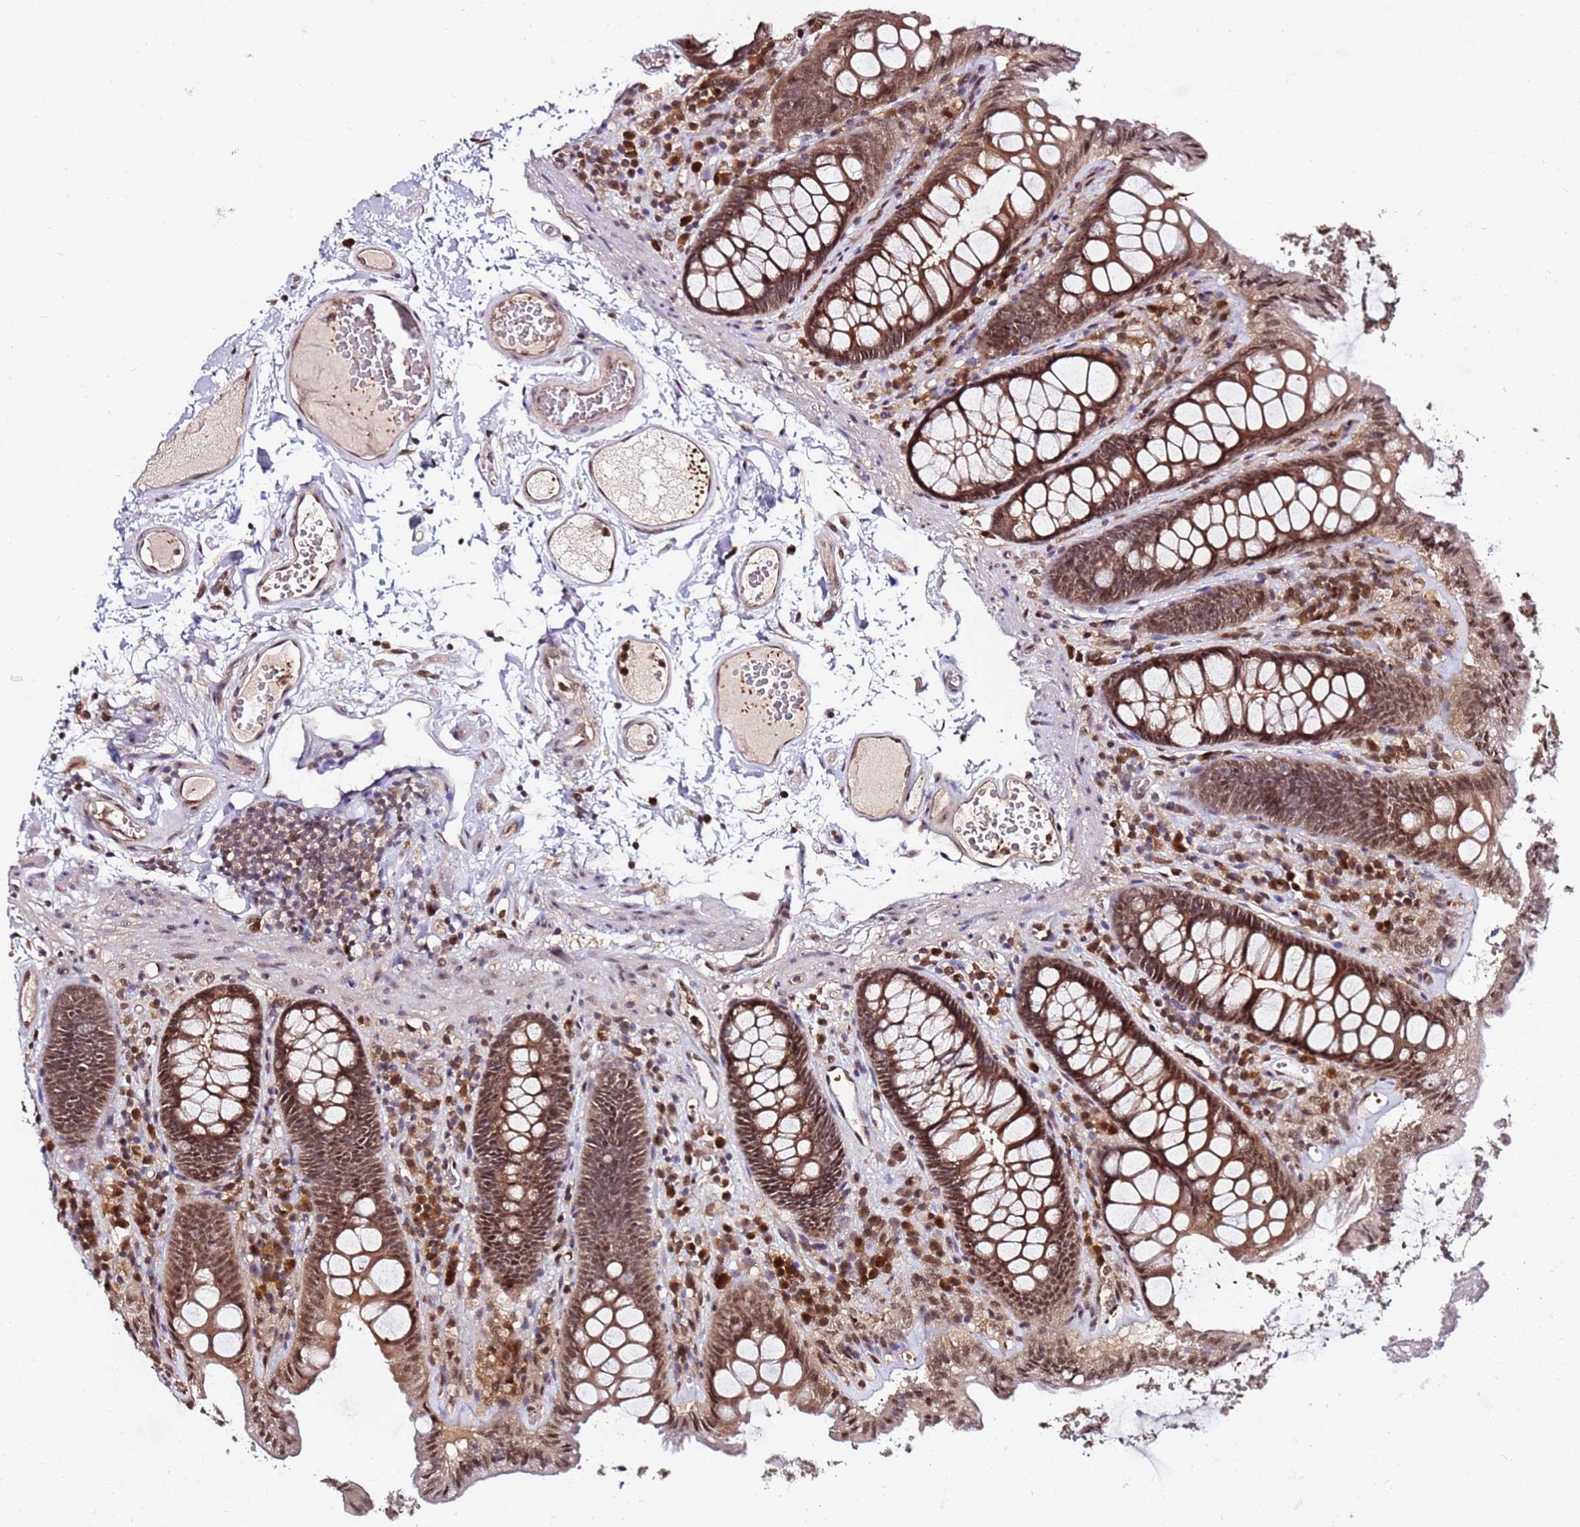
{"staining": {"intensity": "moderate", "quantity": ">75%", "location": "cytoplasmic/membranous,nuclear"}, "tissue": "colon", "cell_type": "Endothelial cells", "image_type": "normal", "snomed": [{"axis": "morphology", "description": "Normal tissue, NOS"}, {"axis": "topography", "description": "Colon"}], "caption": "A brown stain highlights moderate cytoplasmic/membranous,nuclear positivity of a protein in endothelial cells of normal colon.", "gene": "RGS18", "patient": {"sex": "male", "age": 84}}